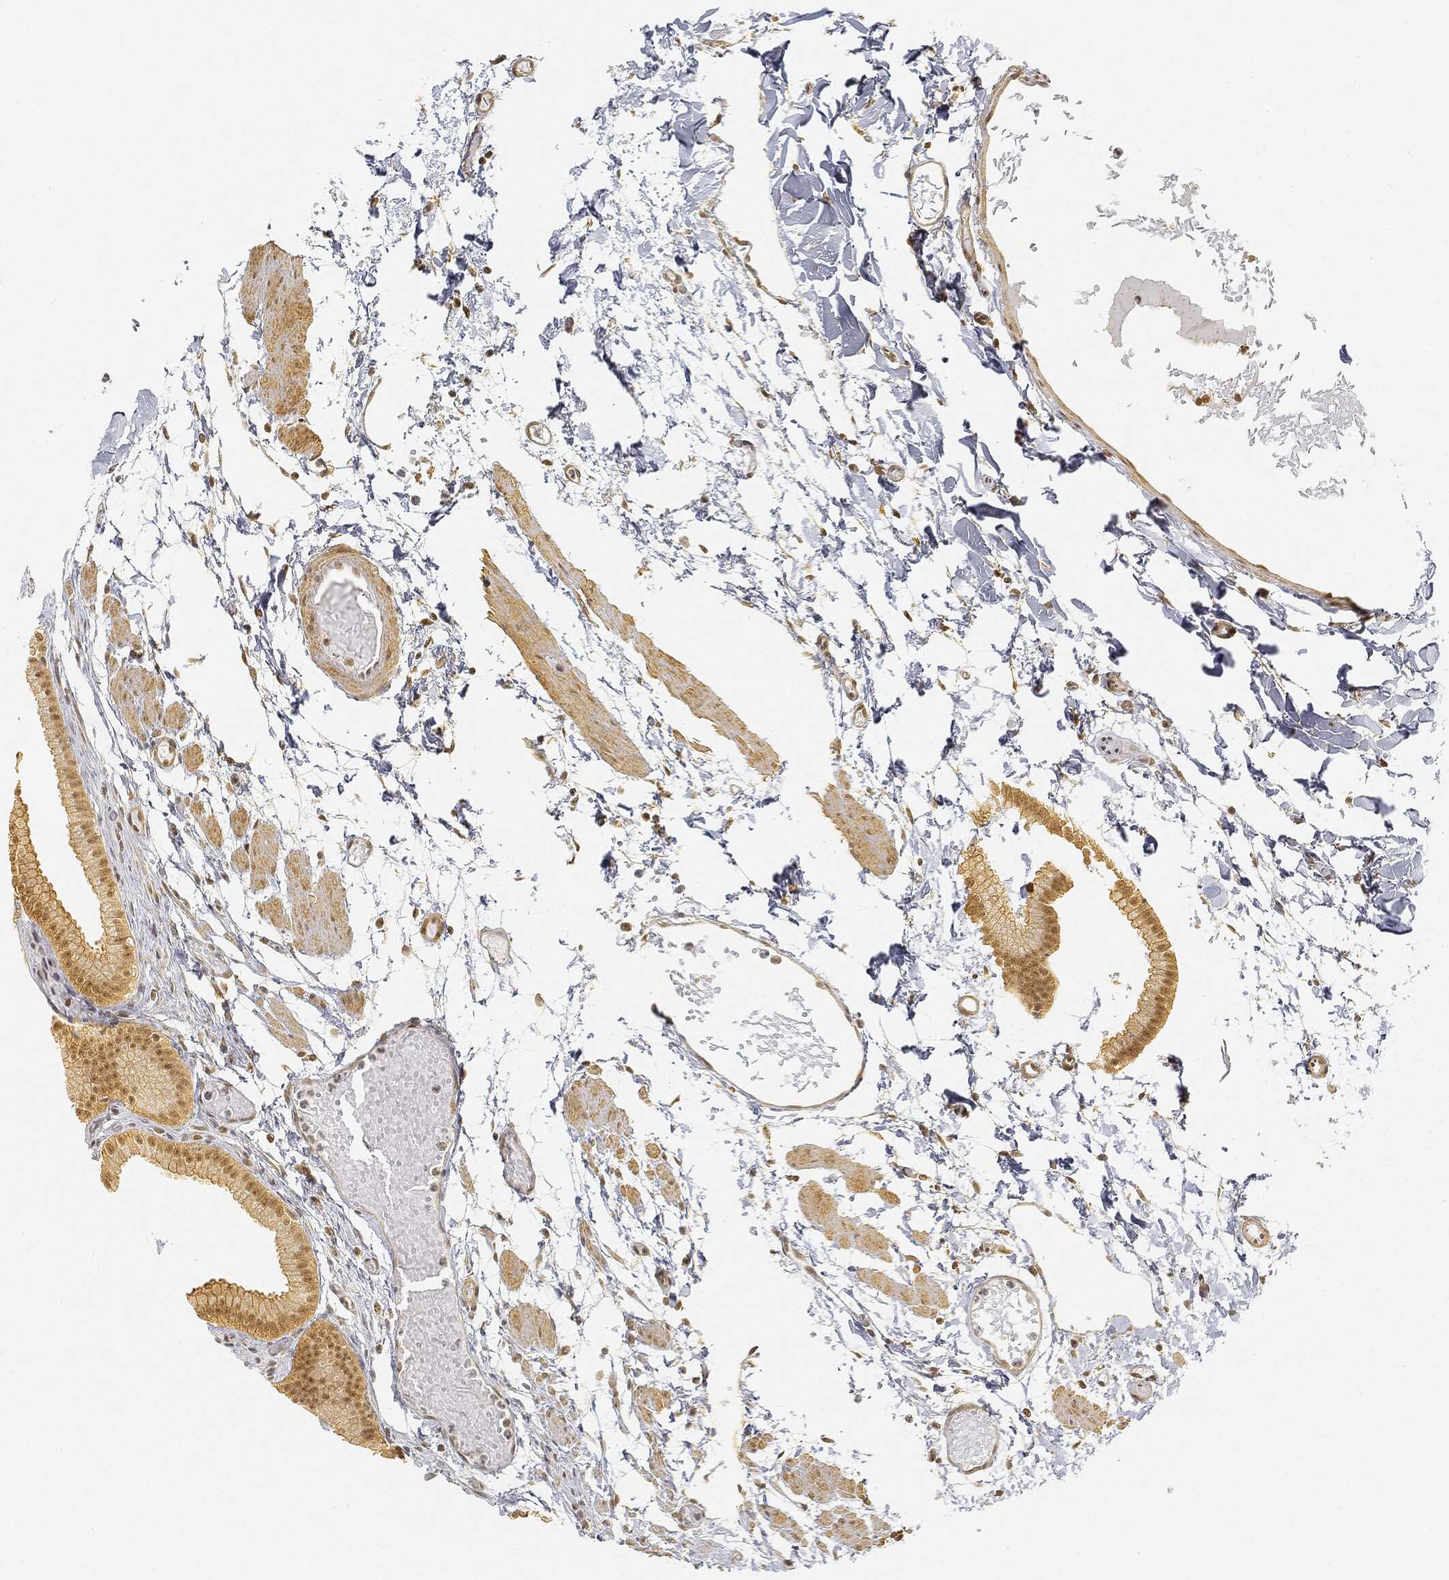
{"staining": {"intensity": "moderate", "quantity": ">75%", "location": "cytoplasmic/membranous,nuclear"}, "tissue": "gallbladder", "cell_type": "Glandular cells", "image_type": "normal", "snomed": [{"axis": "morphology", "description": "Normal tissue, NOS"}, {"axis": "topography", "description": "Gallbladder"}, {"axis": "topography", "description": "Peripheral nerve tissue"}], "caption": "Brown immunohistochemical staining in normal human gallbladder reveals moderate cytoplasmic/membranous,nuclear expression in about >75% of glandular cells.", "gene": "RSRC2", "patient": {"sex": "female", "age": 45}}